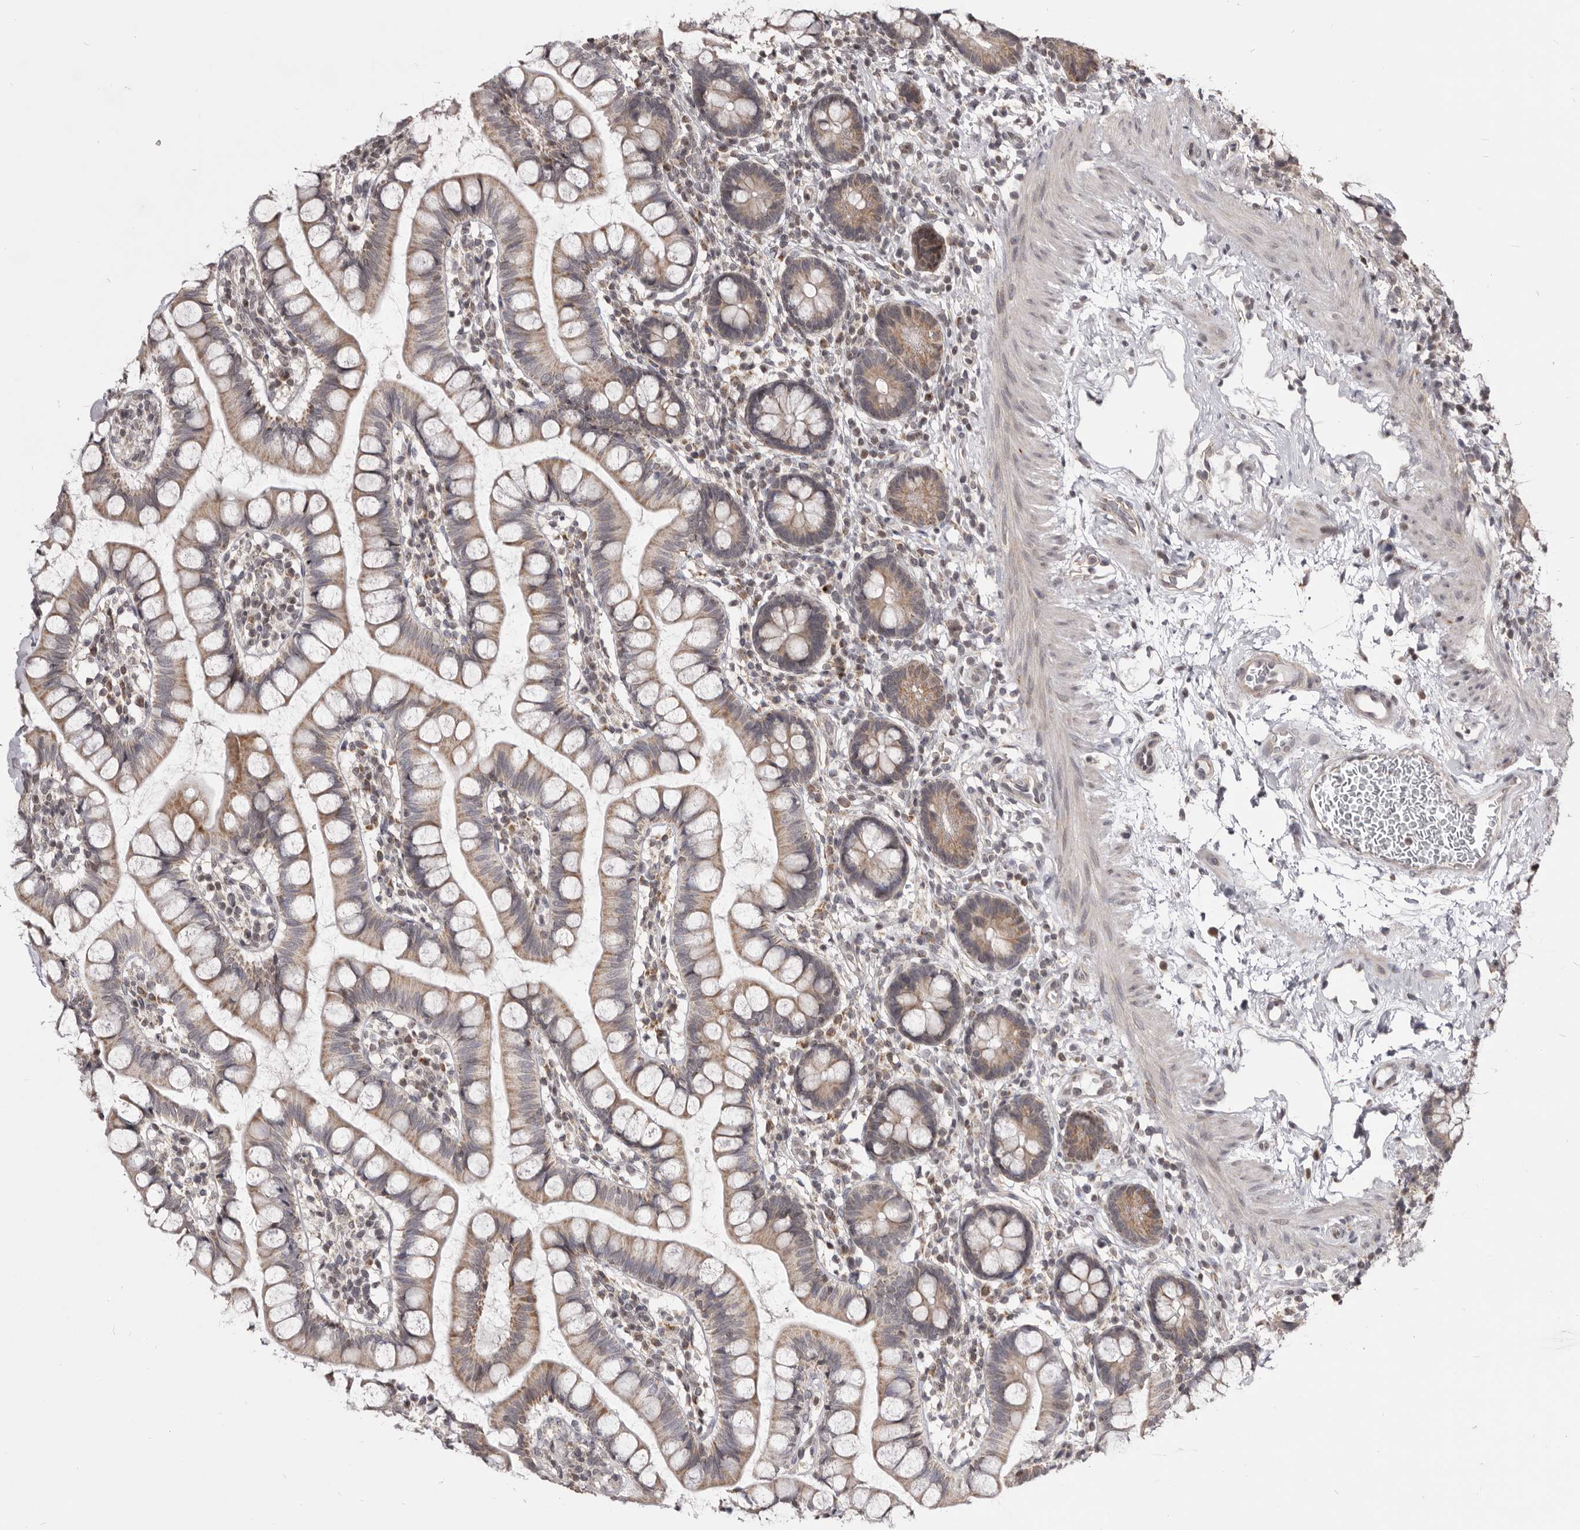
{"staining": {"intensity": "weak", "quantity": "25%-75%", "location": "cytoplasmic/membranous"}, "tissue": "small intestine", "cell_type": "Glandular cells", "image_type": "normal", "snomed": [{"axis": "morphology", "description": "Normal tissue, NOS"}, {"axis": "topography", "description": "Small intestine"}], "caption": "Immunohistochemical staining of normal small intestine exhibits weak cytoplasmic/membranous protein staining in about 25%-75% of glandular cells.", "gene": "THUMPD1", "patient": {"sex": "female", "age": 84}}